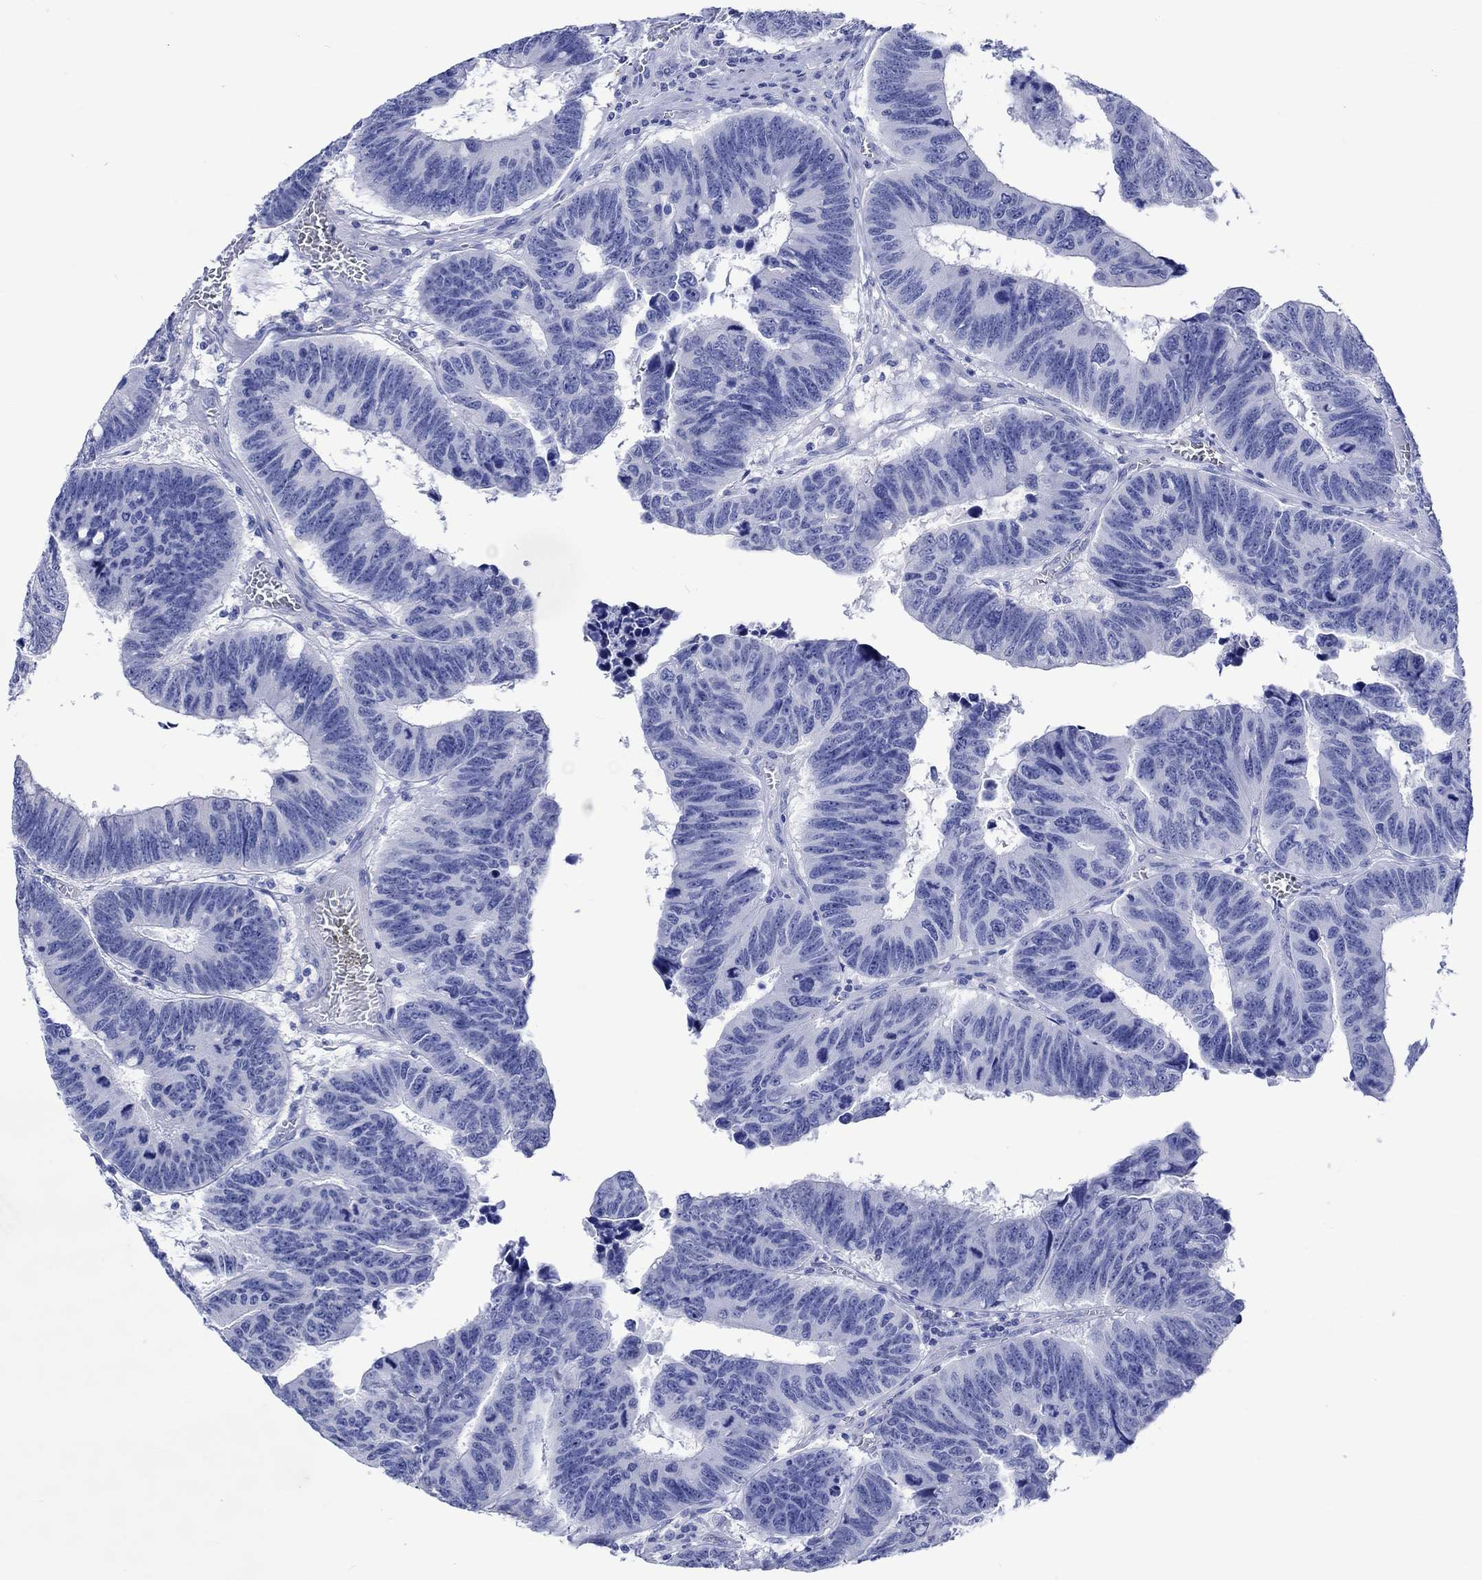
{"staining": {"intensity": "negative", "quantity": "none", "location": "none"}, "tissue": "colorectal cancer", "cell_type": "Tumor cells", "image_type": "cancer", "snomed": [{"axis": "morphology", "description": "Adenocarcinoma, NOS"}, {"axis": "topography", "description": "Appendix"}, {"axis": "topography", "description": "Colon"}, {"axis": "topography", "description": "Cecum"}, {"axis": "topography", "description": "Colon asc"}], "caption": "This is an immunohistochemistry (IHC) micrograph of adenocarcinoma (colorectal). There is no expression in tumor cells.", "gene": "KLHL33", "patient": {"sex": "female", "age": 85}}